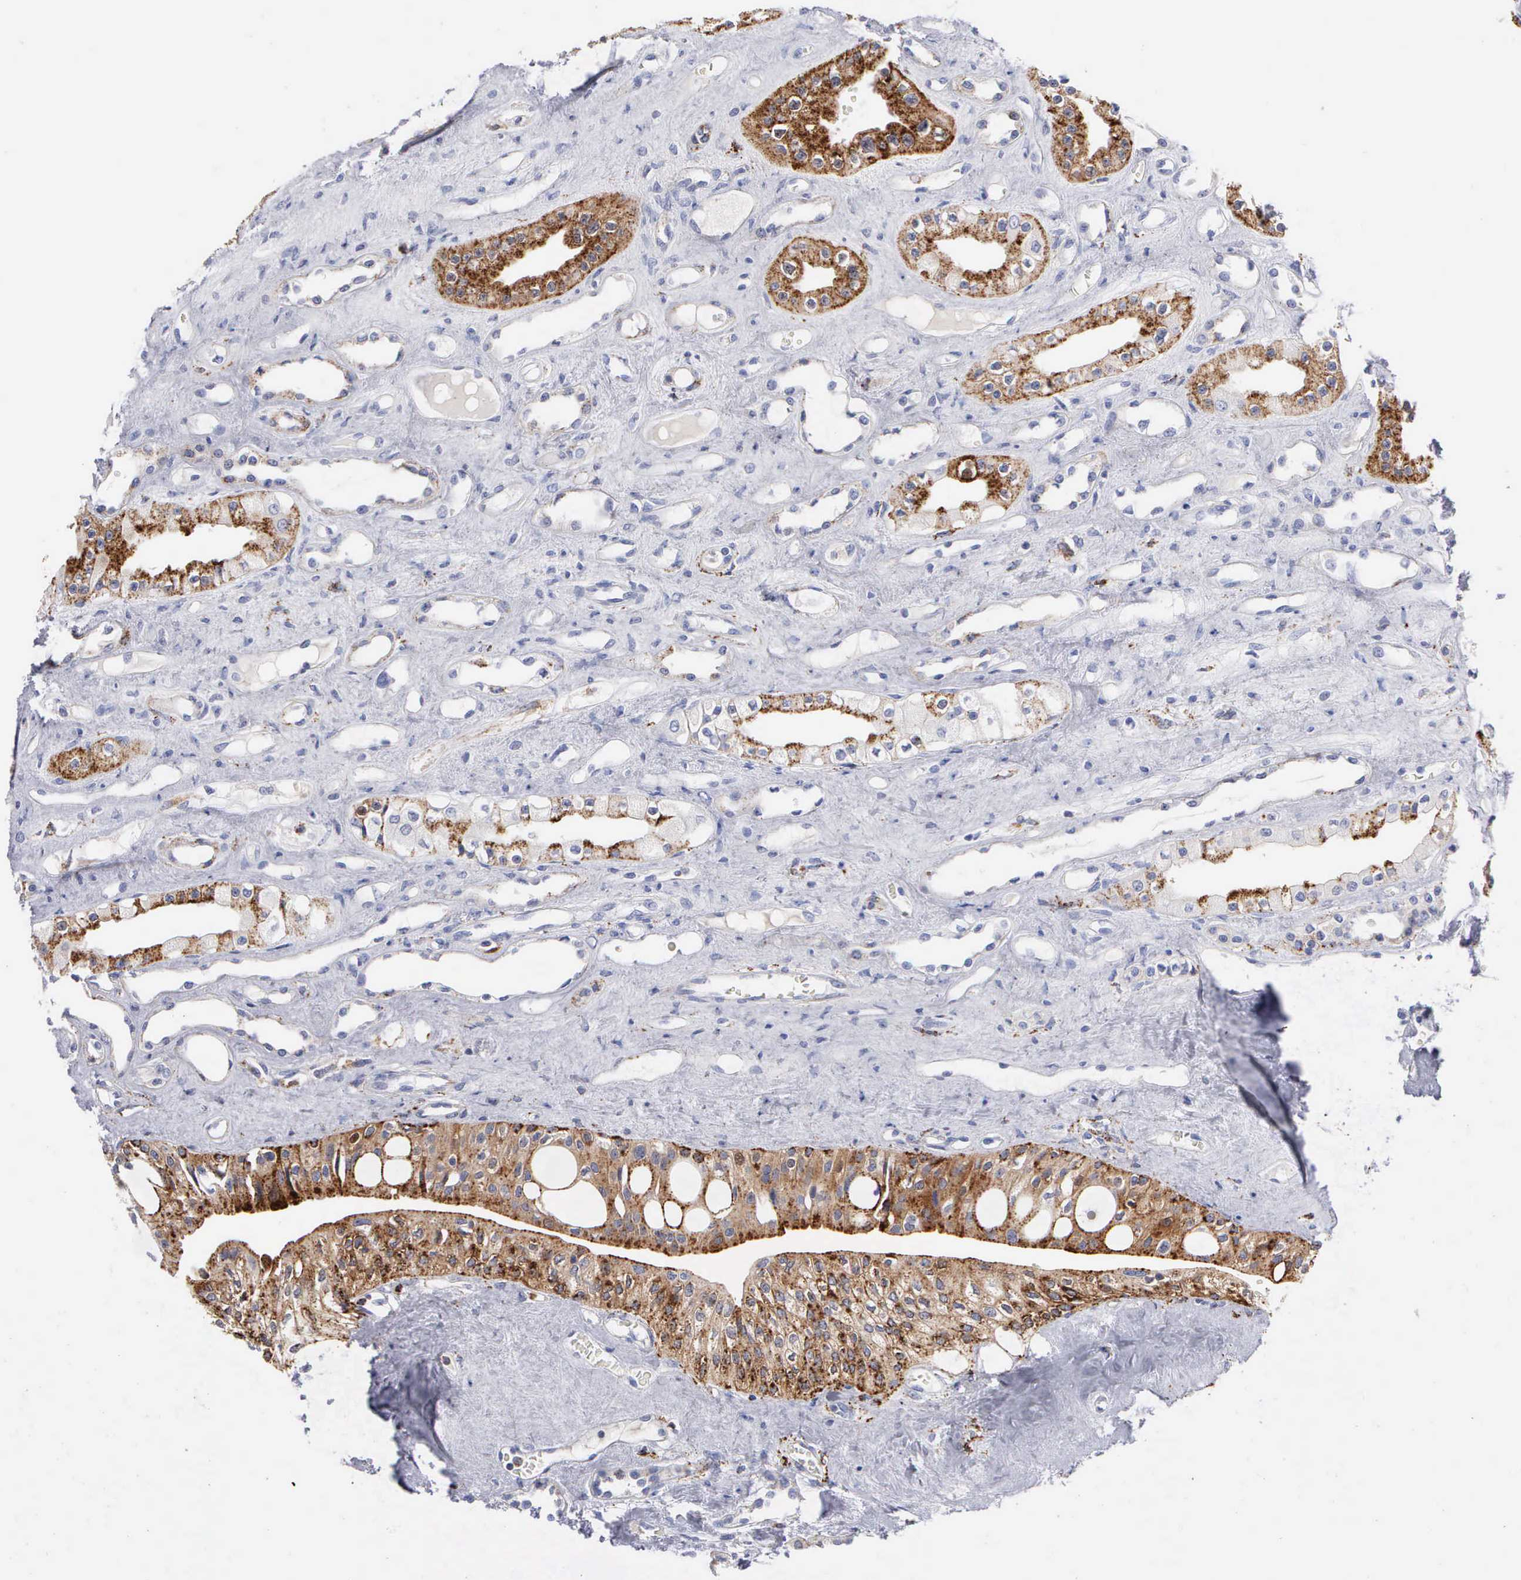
{"staining": {"intensity": "strong", "quantity": ">75%", "location": "cytoplasmic/membranous"}, "tissue": "urinary bladder", "cell_type": "Urothelial cells", "image_type": "normal", "snomed": [{"axis": "morphology", "description": "Normal tissue, NOS"}, {"axis": "topography", "description": "Kidney"}, {"axis": "topography", "description": "Urinary bladder"}], "caption": "Immunohistochemical staining of benign urinary bladder exhibits >75% levels of strong cytoplasmic/membranous protein expression in approximately >75% of urothelial cells. The protein is shown in brown color, while the nuclei are stained blue.", "gene": "CTSH", "patient": {"sex": "male", "age": 67}}